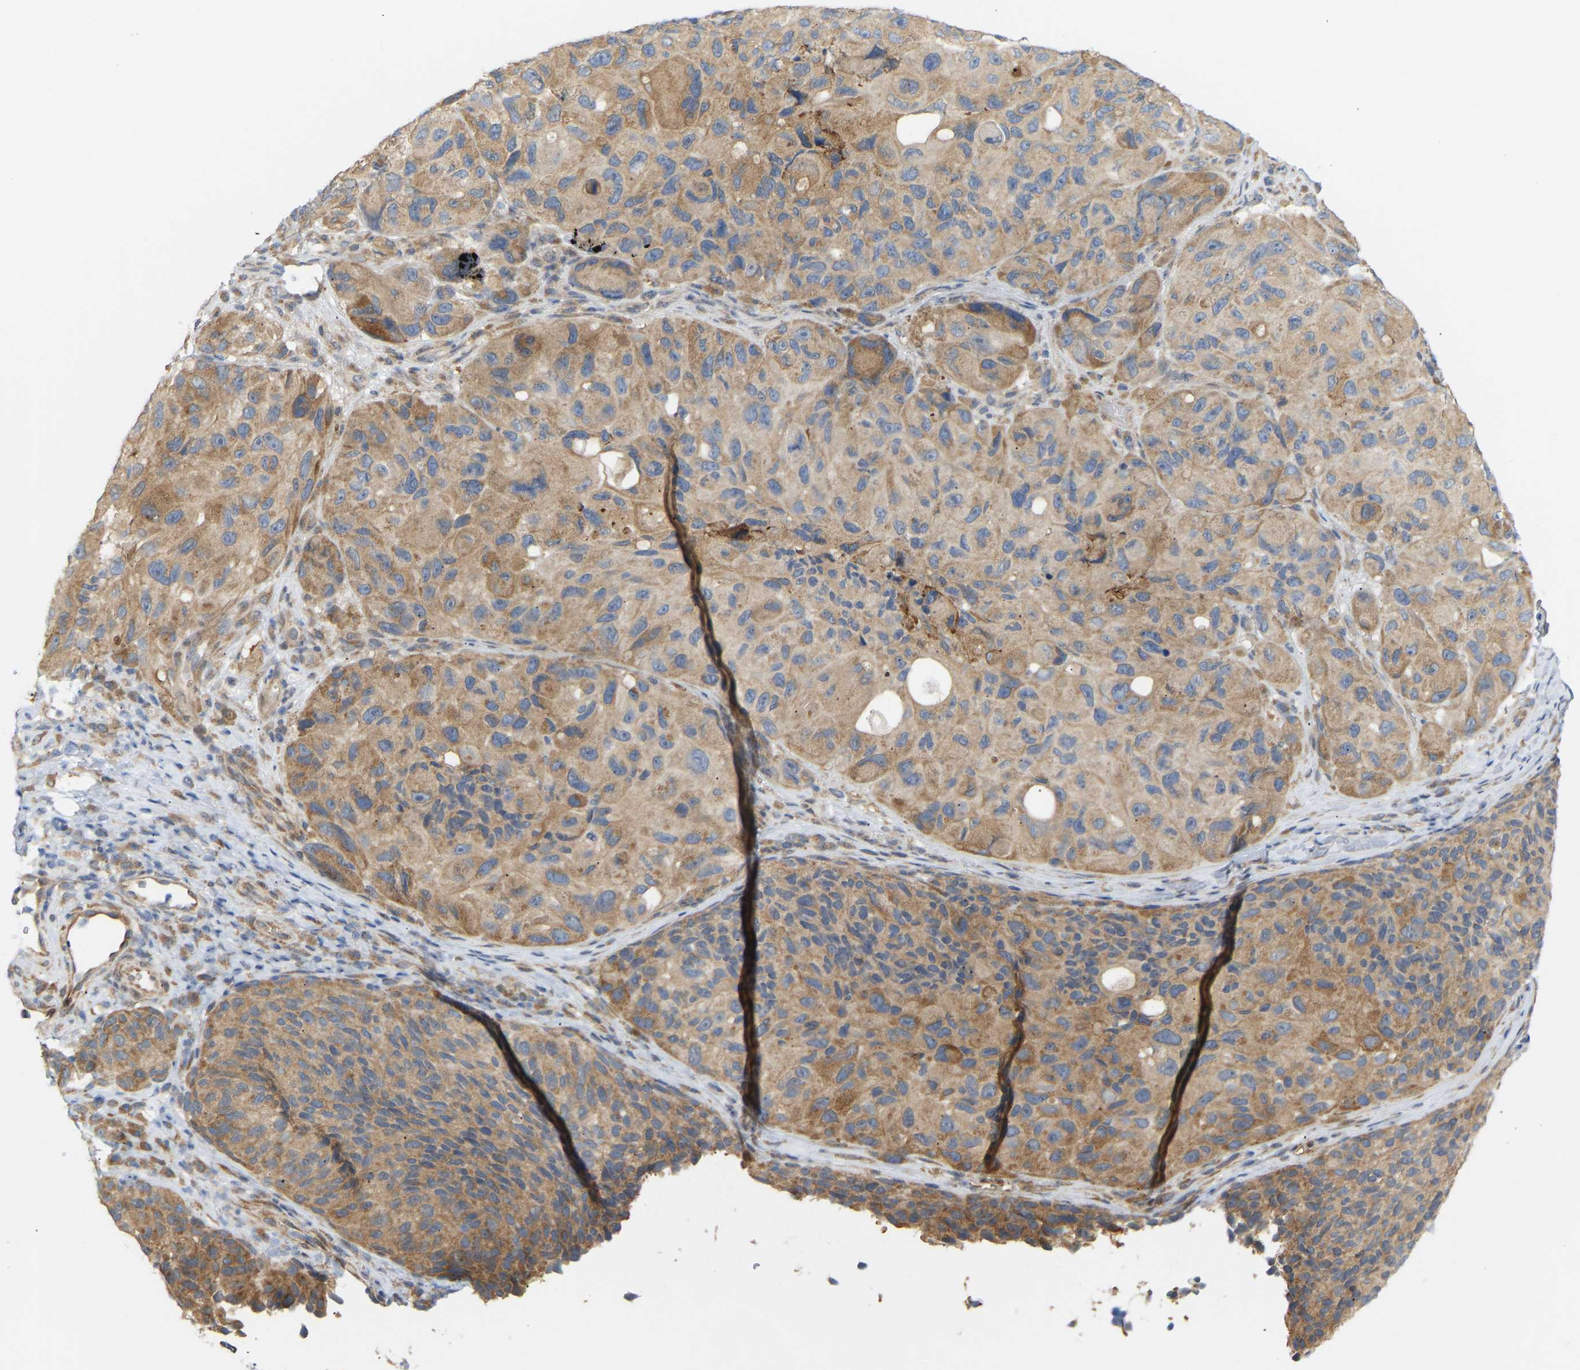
{"staining": {"intensity": "moderate", "quantity": "25%-75%", "location": "cytoplasmic/membranous"}, "tissue": "melanoma", "cell_type": "Tumor cells", "image_type": "cancer", "snomed": [{"axis": "morphology", "description": "Malignant melanoma, NOS"}, {"axis": "topography", "description": "Skin"}], "caption": "Protein expression analysis of malignant melanoma exhibits moderate cytoplasmic/membranous staining in about 25%-75% of tumor cells. Using DAB (brown) and hematoxylin (blue) stains, captured at high magnification using brightfield microscopy.", "gene": "BEND3", "patient": {"sex": "female", "age": 73}}